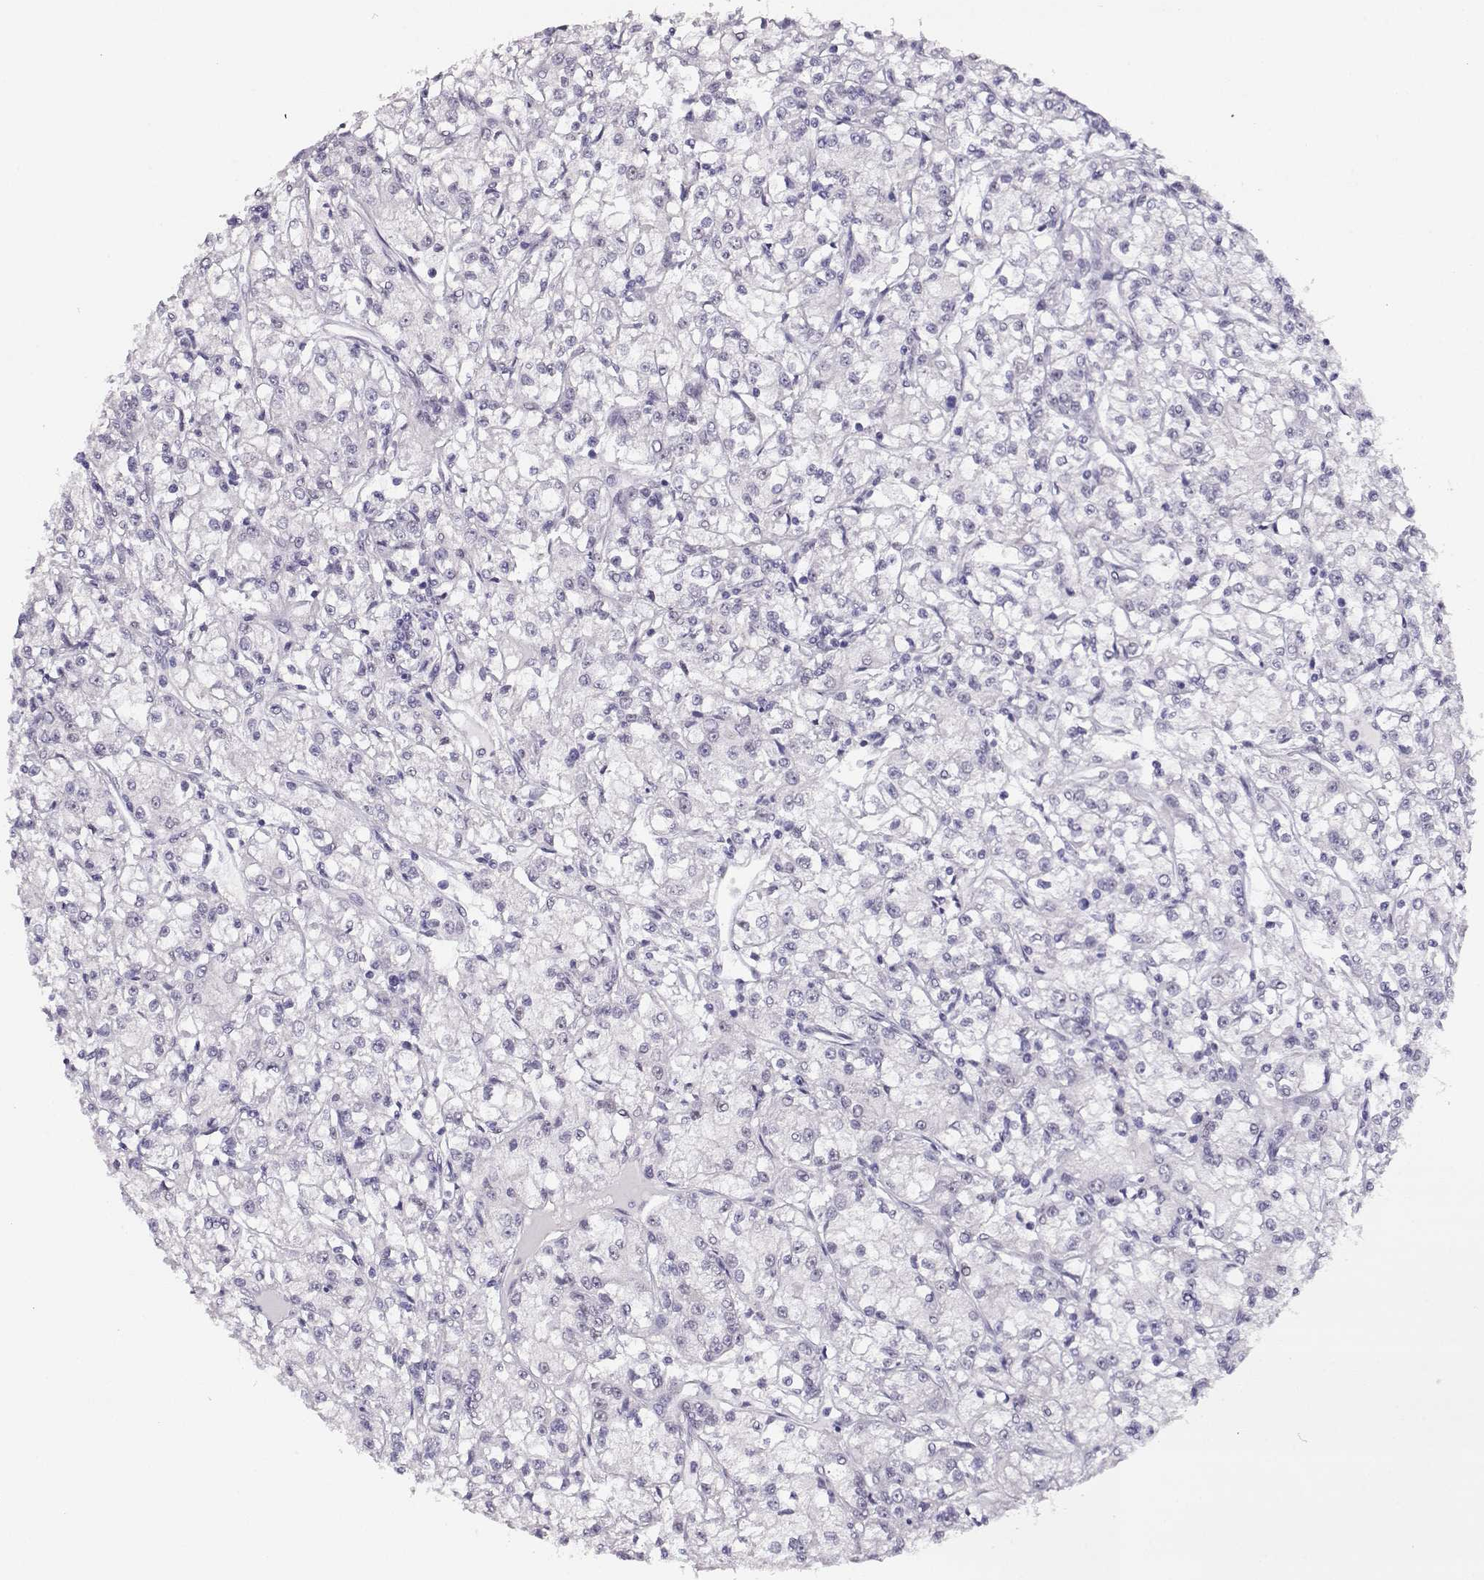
{"staining": {"intensity": "negative", "quantity": "none", "location": "none"}, "tissue": "renal cancer", "cell_type": "Tumor cells", "image_type": "cancer", "snomed": [{"axis": "morphology", "description": "Adenocarcinoma, NOS"}, {"axis": "topography", "description": "Kidney"}], "caption": "Immunohistochemical staining of renal cancer displays no significant staining in tumor cells.", "gene": "POLI", "patient": {"sex": "female", "age": 59}}